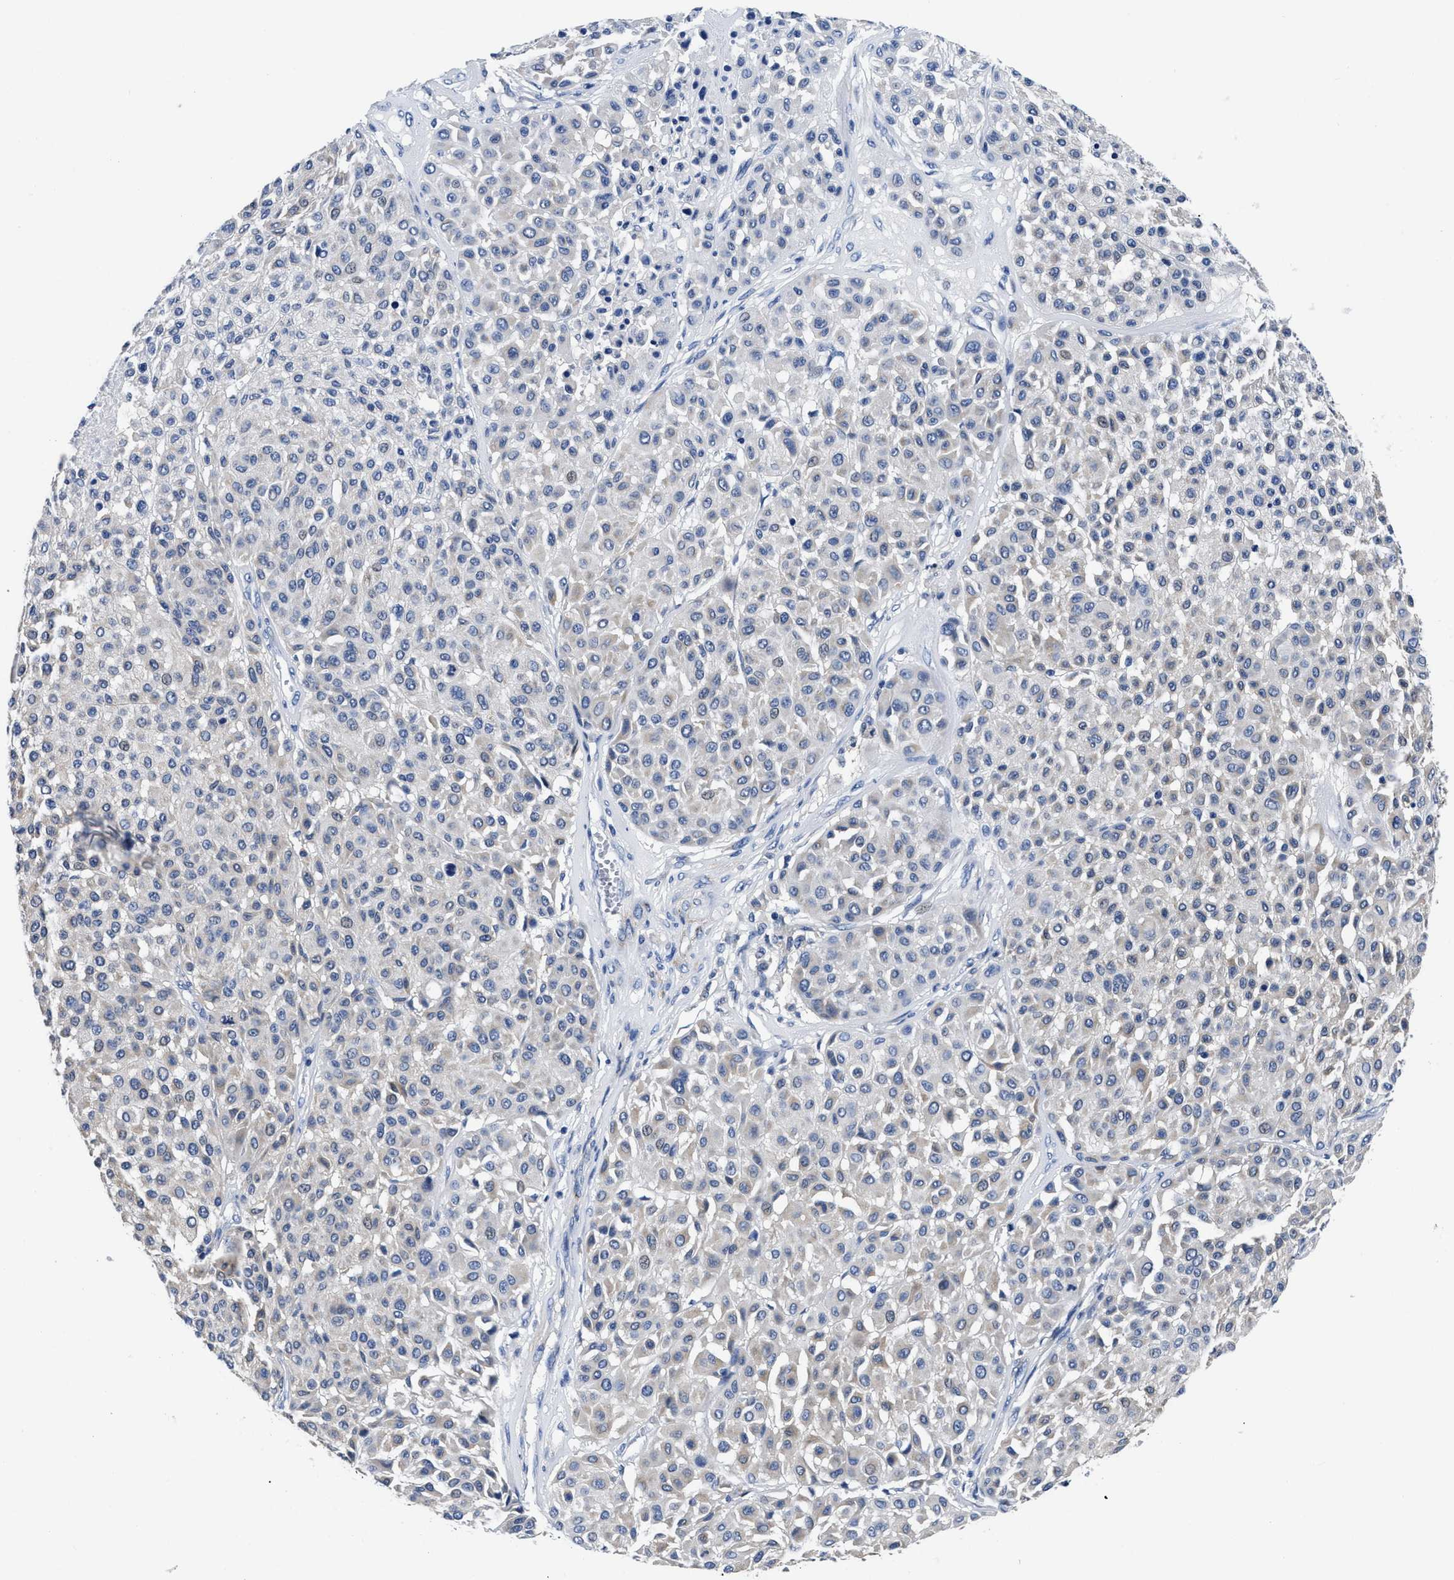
{"staining": {"intensity": "negative", "quantity": "none", "location": "none"}, "tissue": "melanoma", "cell_type": "Tumor cells", "image_type": "cancer", "snomed": [{"axis": "morphology", "description": "Malignant melanoma, Metastatic site"}, {"axis": "topography", "description": "Soft tissue"}], "caption": "Image shows no protein positivity in tumor cells of malignant melanoma (metastatic site) tissue.", "gene": "SLC35F1", "patient": {"sex": "male", "age": 41}}